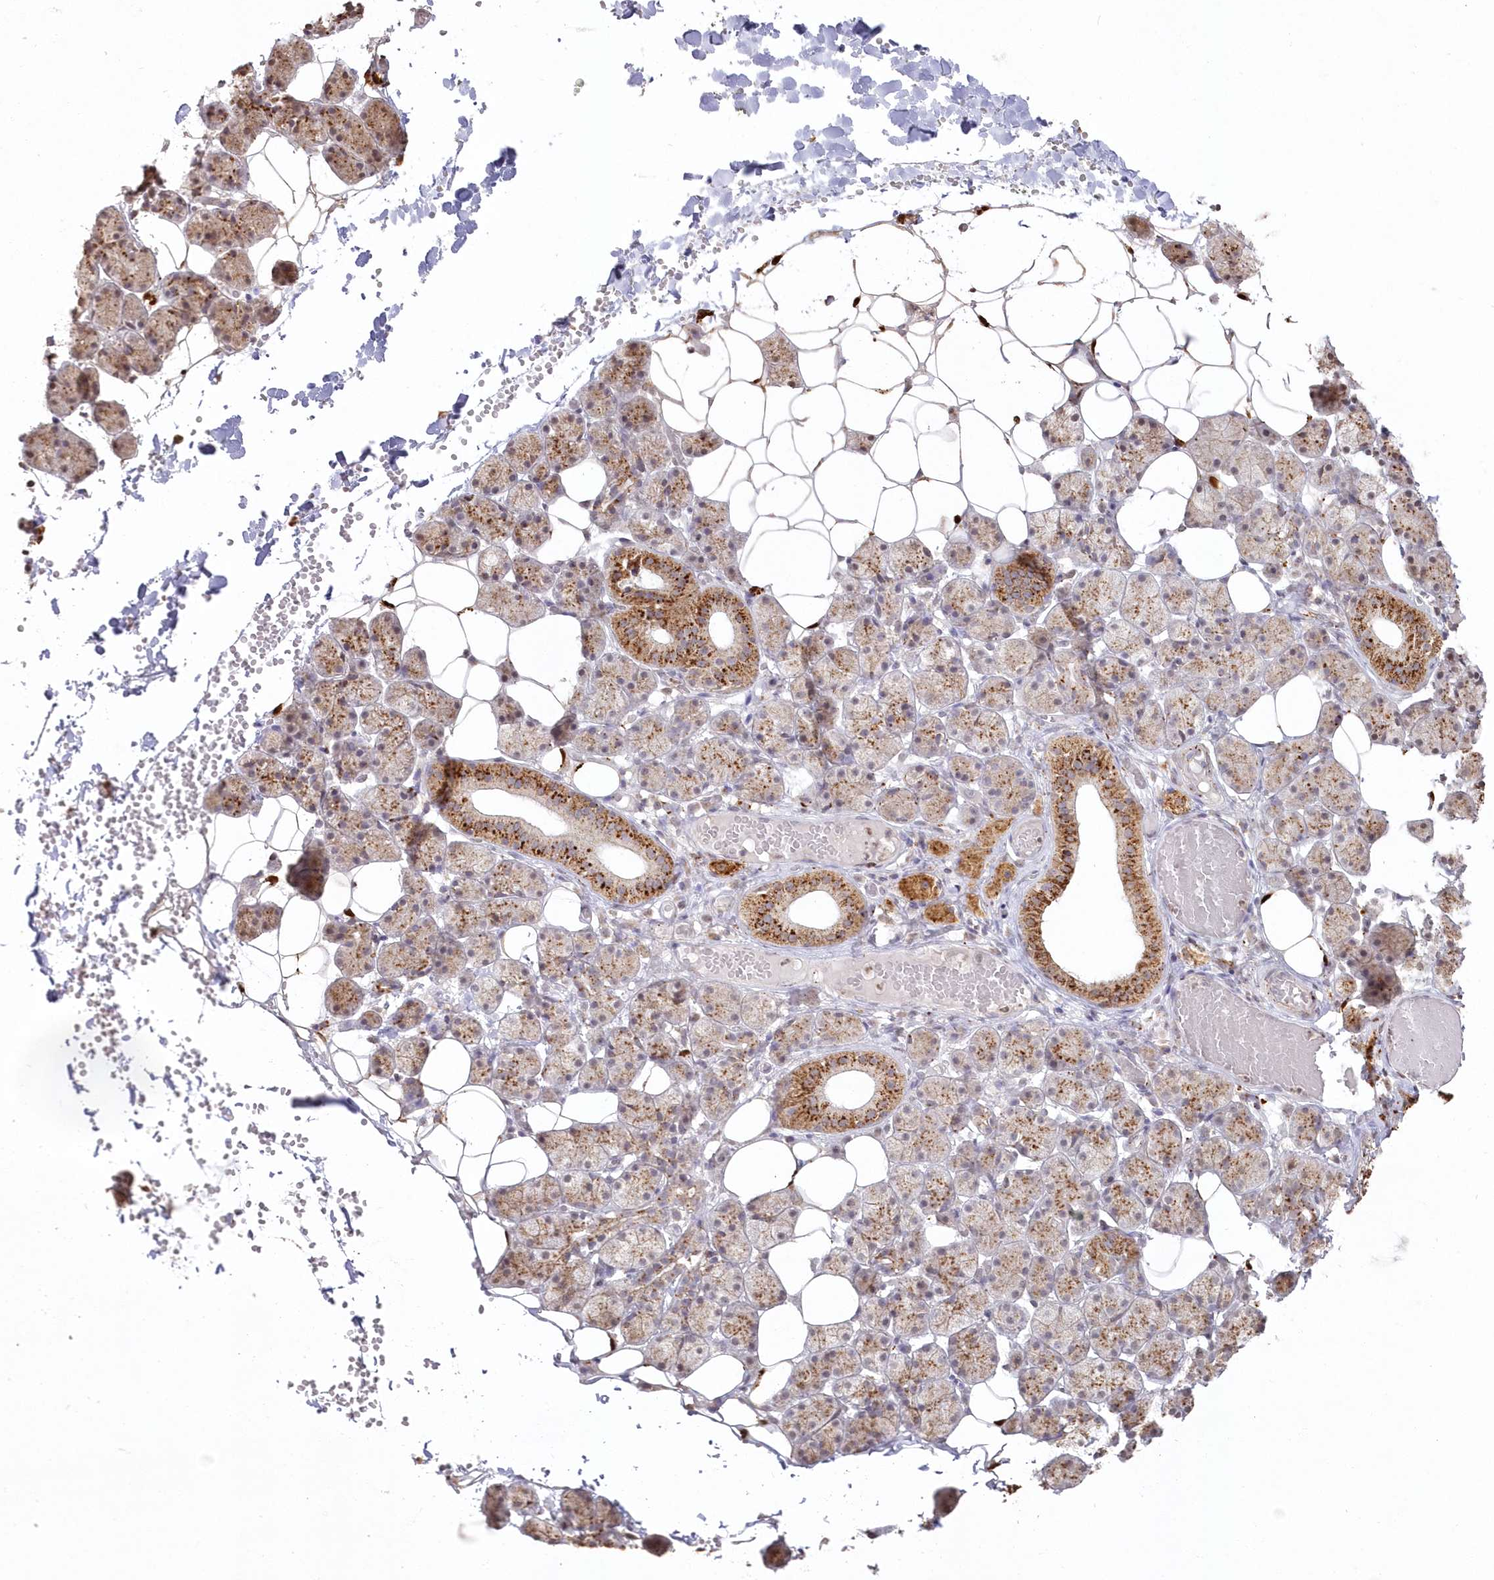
{"staining": {"intensity": "moderate", "quantity": ">75%", "location": "cytoplasmic/membranous"}, "tissue": "salivary gland", "cell_type": "Glandular cells", "image_type": "normal", "snomed": [{"axis": "morphology", "description": "Normal tissue, NOS"}, {"axis": "topography", "description": "Salivary gland"}], "caption": "Unremarkable salivary gland displays moderate cytoplasmic/membranous expression in about >75% of glandular cells, visualized by immunohistochemistry.", "gene": "ARSB", "patient": {"sex": "female", "age": 33}}